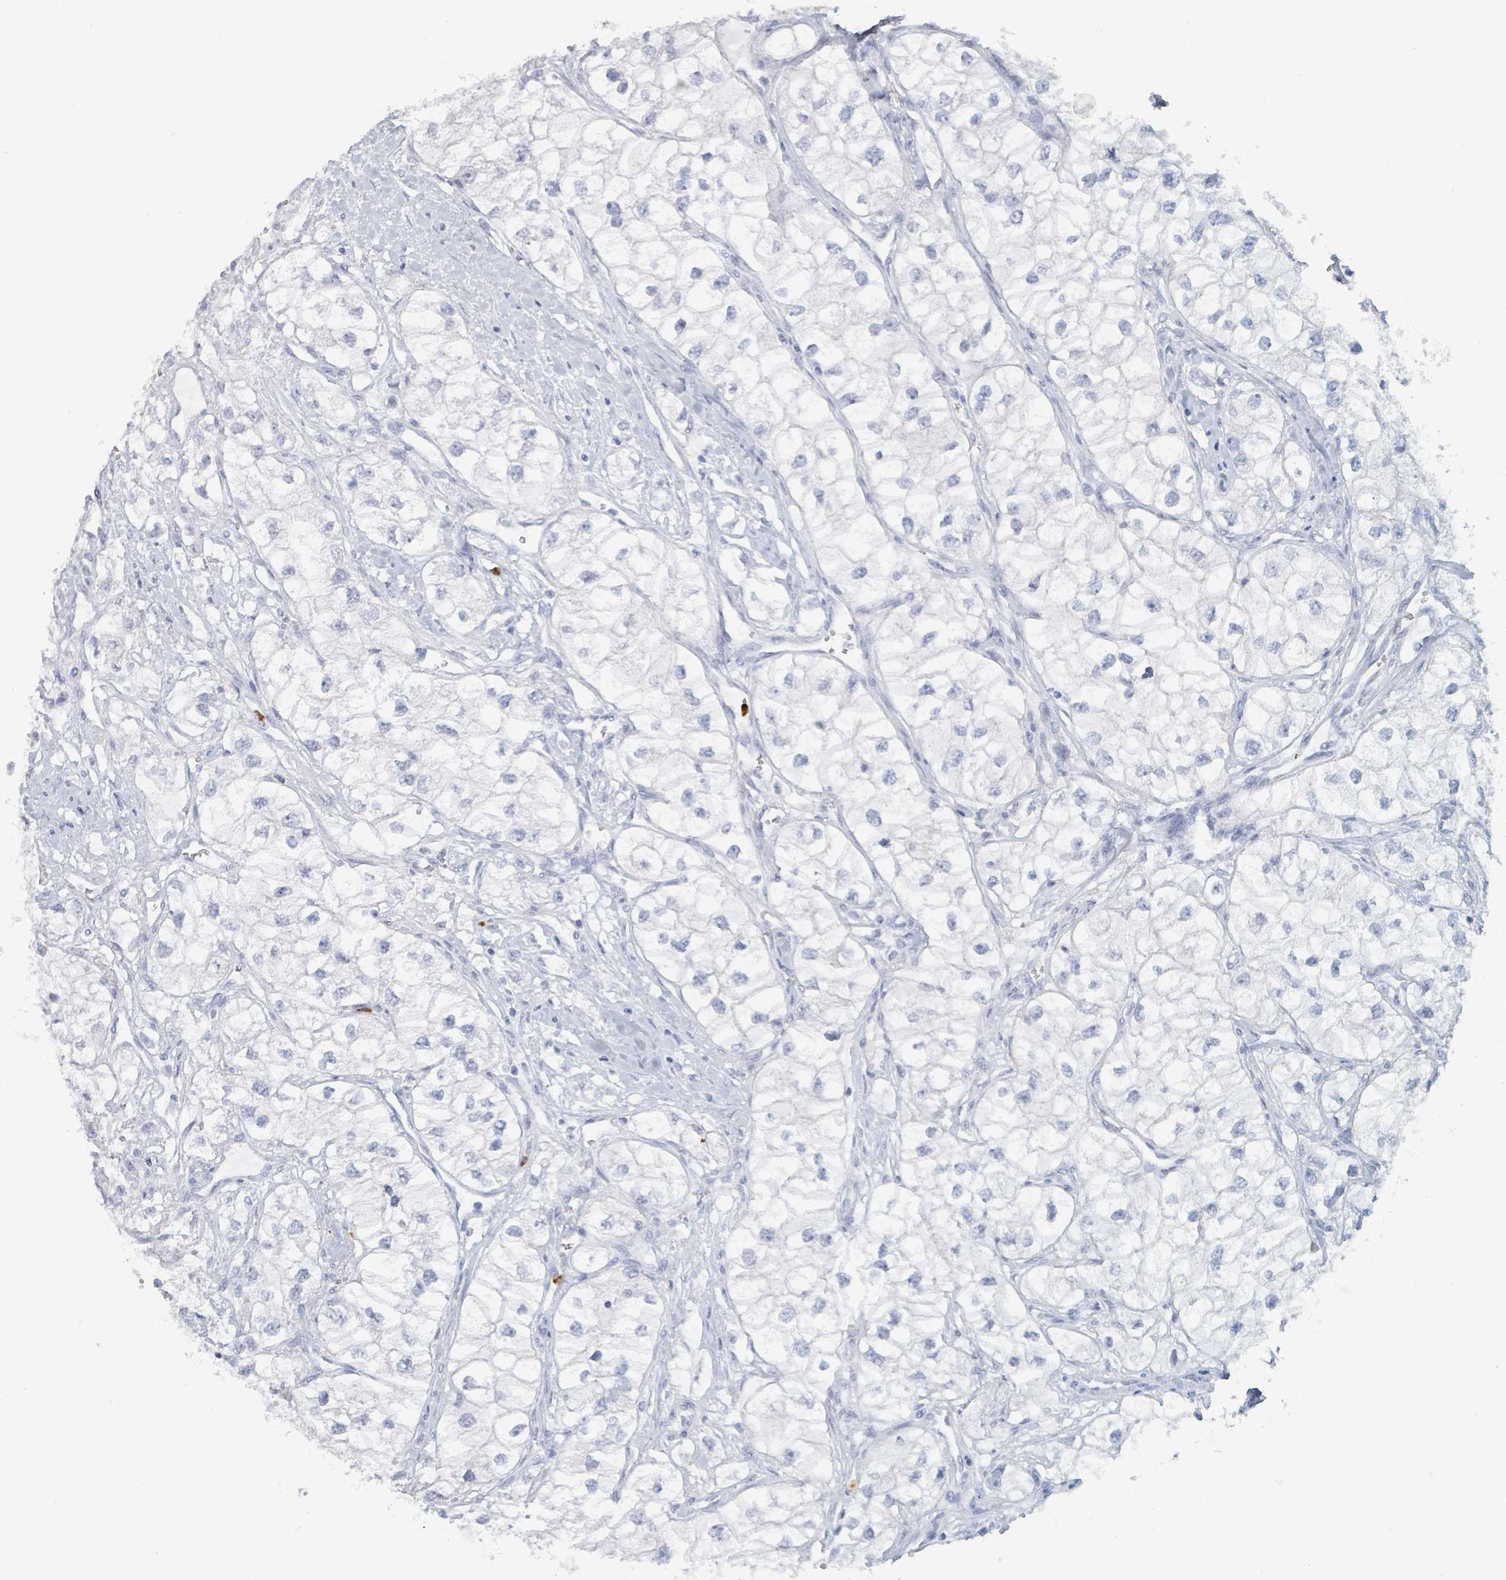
{"staining": {"intensity": "negative", "quantity": "none", "location": "none"}, "tissue": "renal cancer", "cell_type": "Tumor cells", "image_type": "cancer", "snomed": [{"axis": "morphology", "description": "Adenocarcinoma, NOS"}, {"axis": "topography", "description": "Kidney"}], "caption": "IHC micrograph of neoplastic tissue: renal cancer (adenocarcinoma) stained with DAB (3,3'-diaminobenzidine) demonstrates no significant protein staining in tumor cells.", "gene": "DEFA4", "patient": {"sex": "male", "age": 59}}